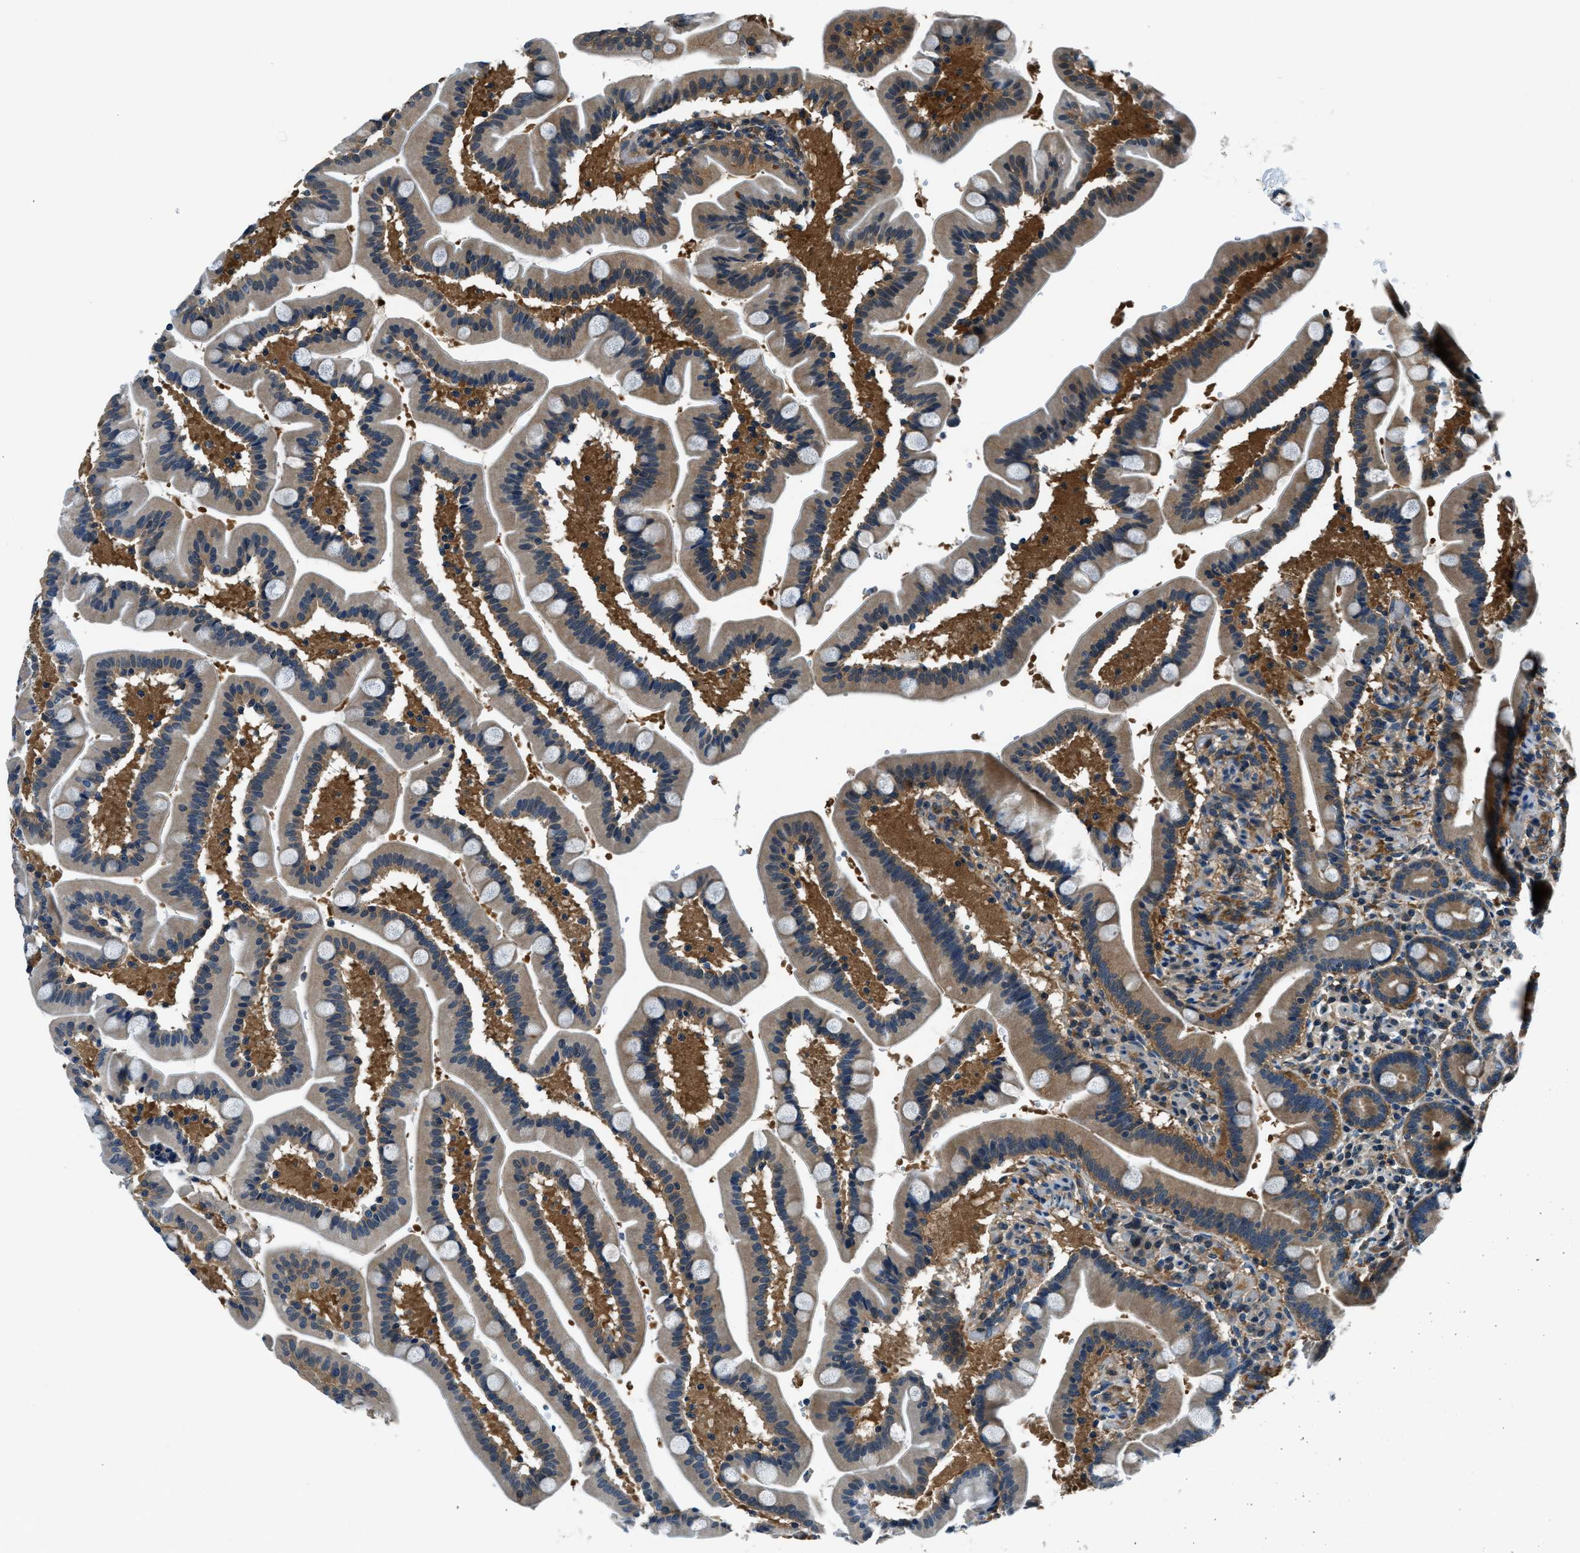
{"staining": {"intensity": "moderate", "quantity": ">75%", "location": "cytoplasmic/membranous"}, "tissue": "duodenum", "cell_type": "Glandular cells", "image_type": "normal", "snomed": [{"axis": "morphology", "description": "Normal tissue, NOS"}, {"axis": "topography", "description": "Duodenum"}], "caption": "An immunohistochemistry micrograph of unremarkable tissue is shown. Protein staining in brown shows moderate cytoplasmic/membranous positivity in duodenum within glandular cells.", "gene": "SLC19A2", "patient": {"sex": "male", "age": 54}}